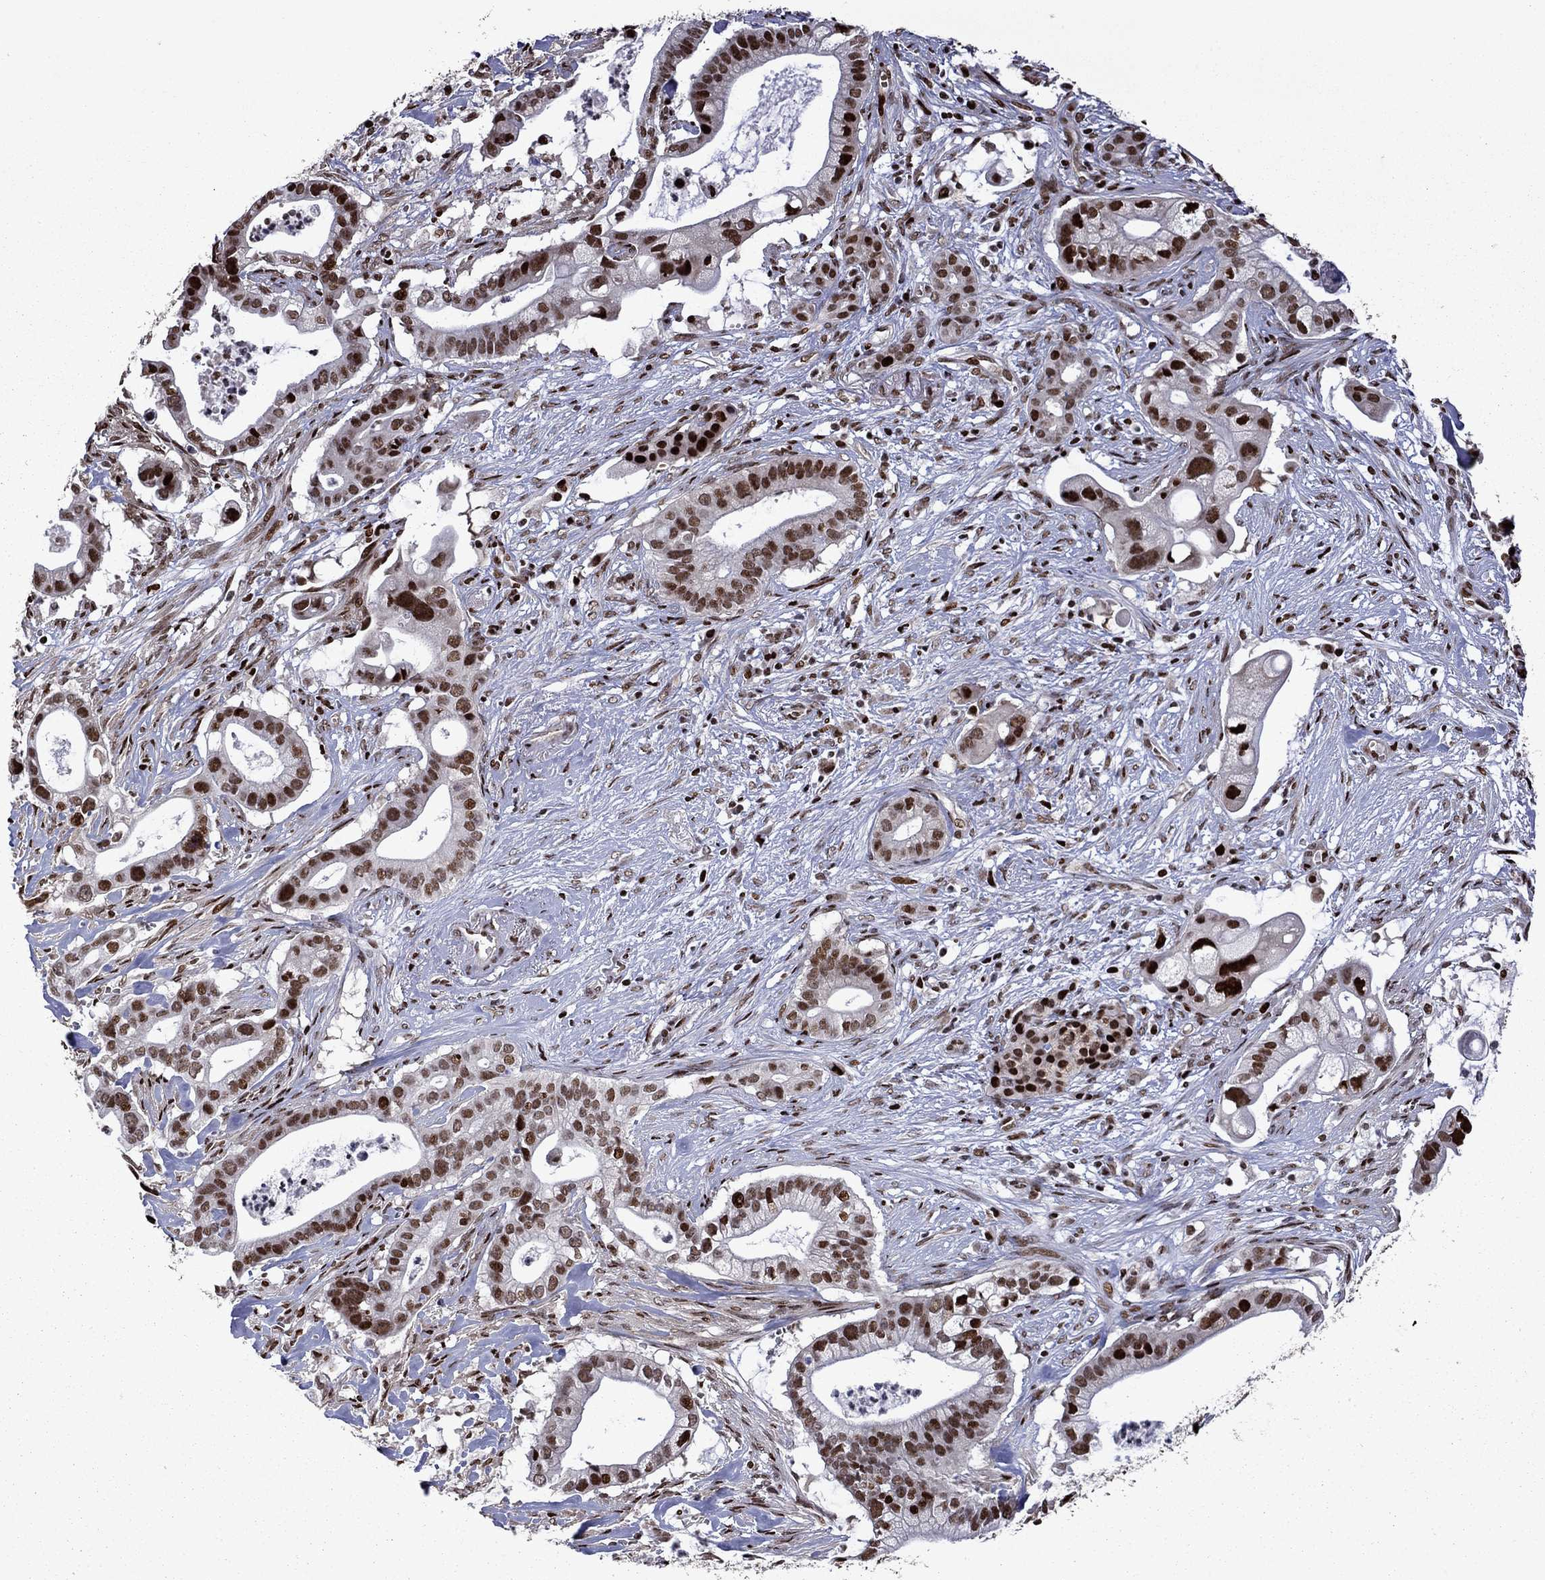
{"staining": {"intensity": "moderate", "quantity": ">75%", "location": "nuclear"}, "tissue": "pancreatic cancer", "cell_type": "Tumor cells", "image_type": "cancer", "snomed": [{"axis": "morphology", "description": "Adenocarcinoma, NOS"}, {"axis": "topography", "description": "Pancreas"}], "caption": "The micrograph reveals staining of pancreatic adenocarcinoma, revealing moderate nuclear protein staining (brown color) within tumor cells.", "gene": "LIMK1", "patient": {"sex": "male", "age": 61}}